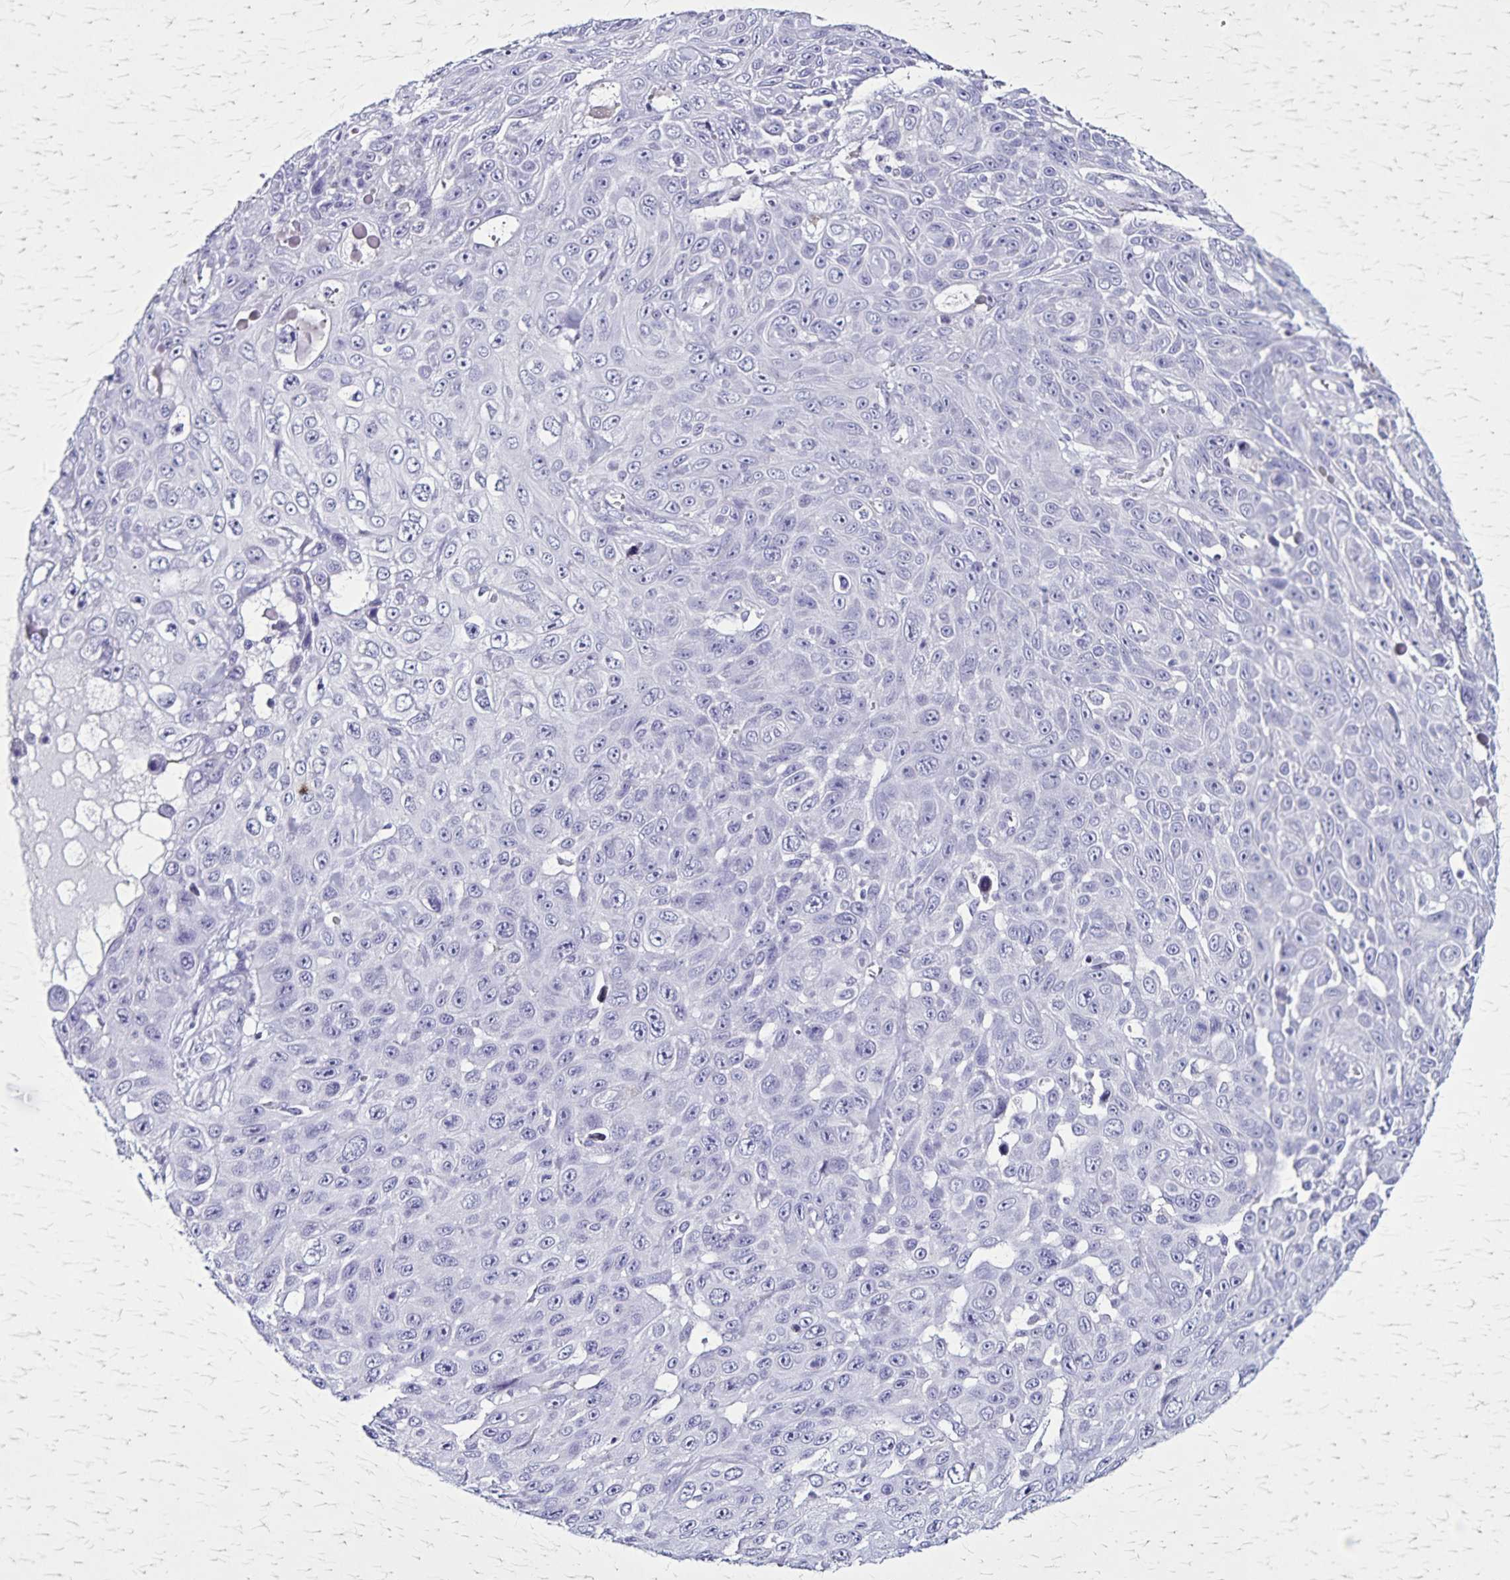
{"staining": {"intensity": "negative", "quantity": "none", "location": "none"}, "tissue": "skin cancer", "cell_type": "Tumor cells", "image_type": "cancer", "snomed": [{"axis": "morphology", "description": "Squamous cell carcinoma, NOS"}, {"axis": "topography", "description": "Skin"}], "caption": "This image is of squamous cell carcinoma (skin) stained with immunohistochemistry (IHC) to label a protein in brown with the nuclei are counter-stained blue. There is no positivity in tumor cells. (Stains: DAB IHC with hematoxylin counter stain, Microscopy: brightfield microscopy at high magnification).", "gene": "PLXNA4", "patient": {"sex": "male", "age": 82}}